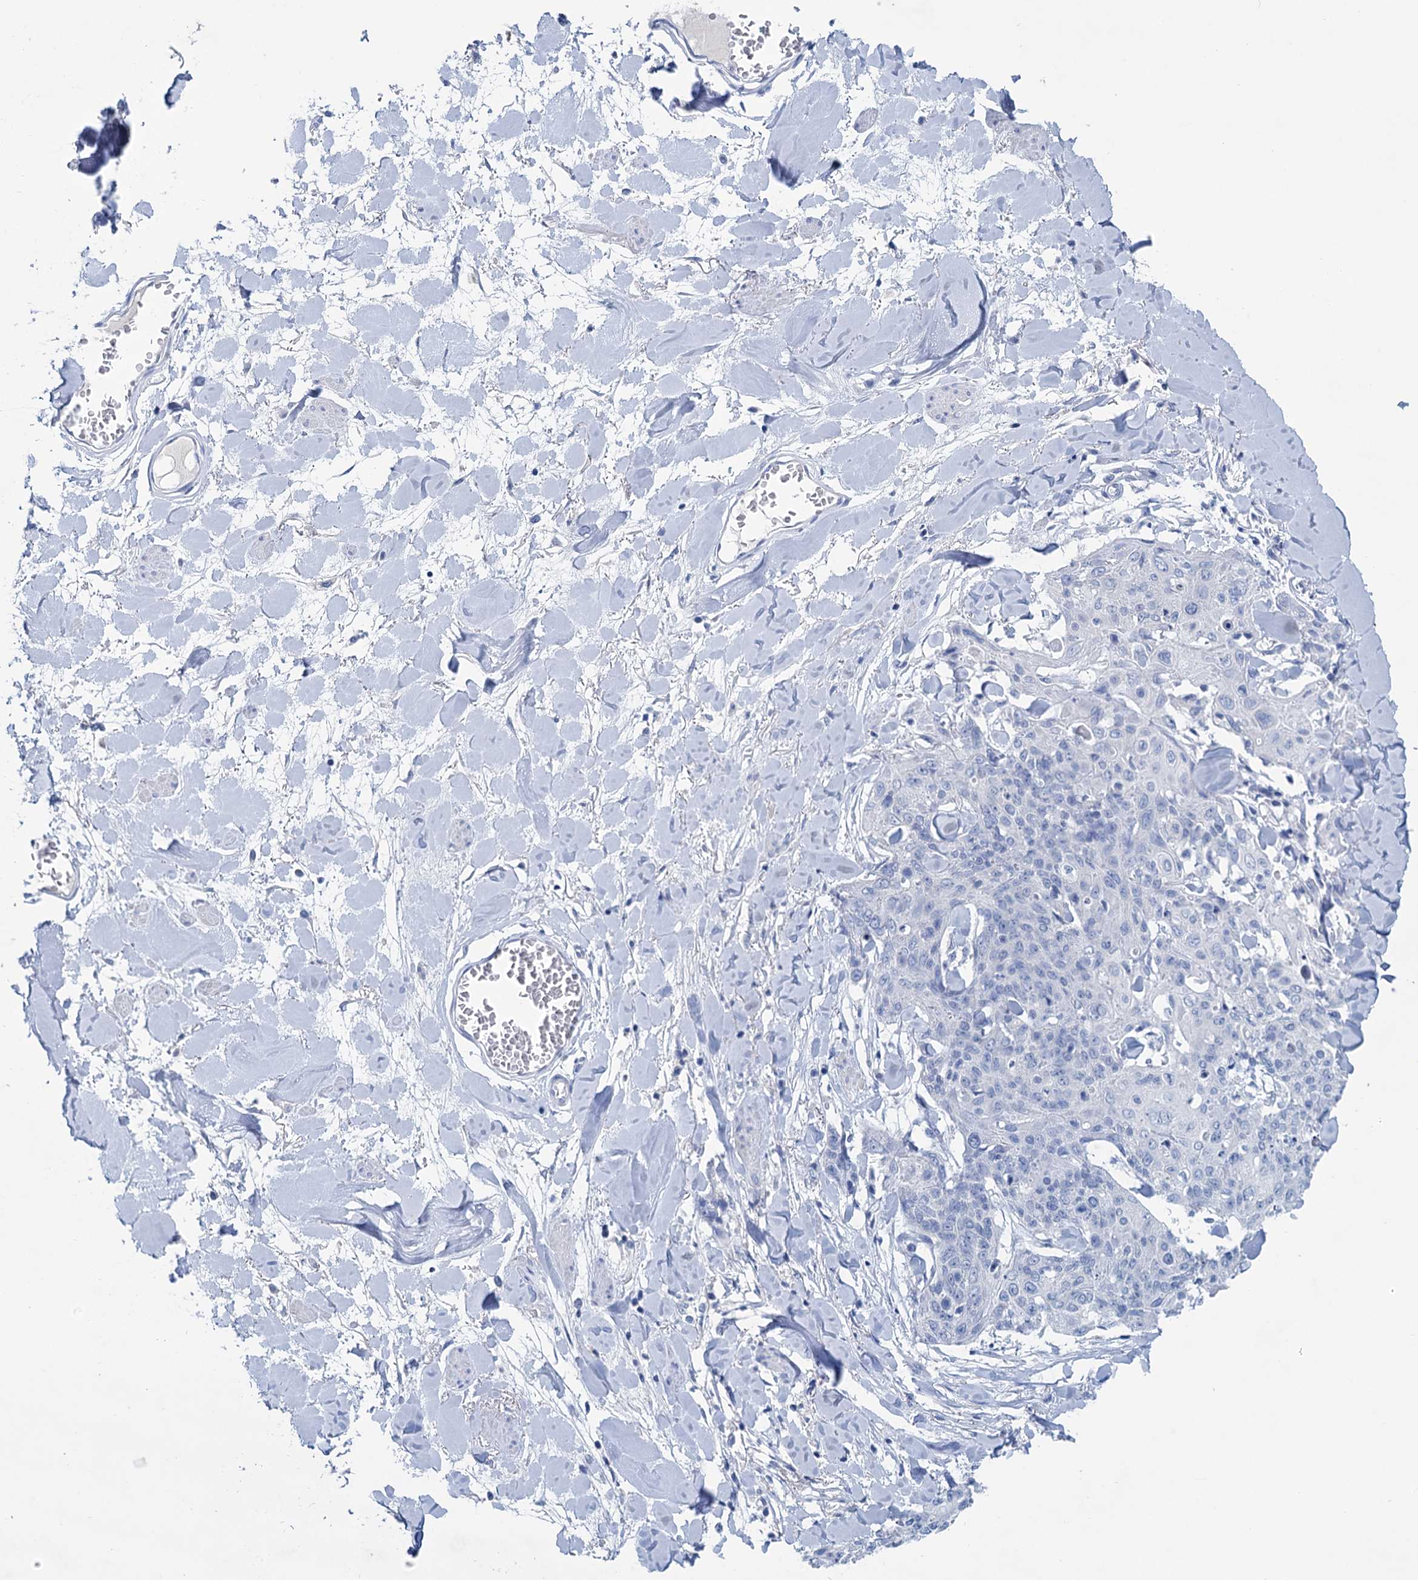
{"staining": {"intensity": "negative", "quantity": "none", "location": "none"}, "tissue": "skin cancer", "cell_type": "Tumor cells", "image_type": "cancer", "snomed": [{"axis": "morphology", "description": "Squamous cell carcinoma, NOS"}, {"axis": "topography", "description": "Skin"}, {"axis": "topography", "description": "Vulva"}], "caption": "Skin cancer was stained to show a protein in brown. There is no significant positivity in tumor cells.", "gene": "MYOZ3", "patient": {"sex": "female", "age": 85}}